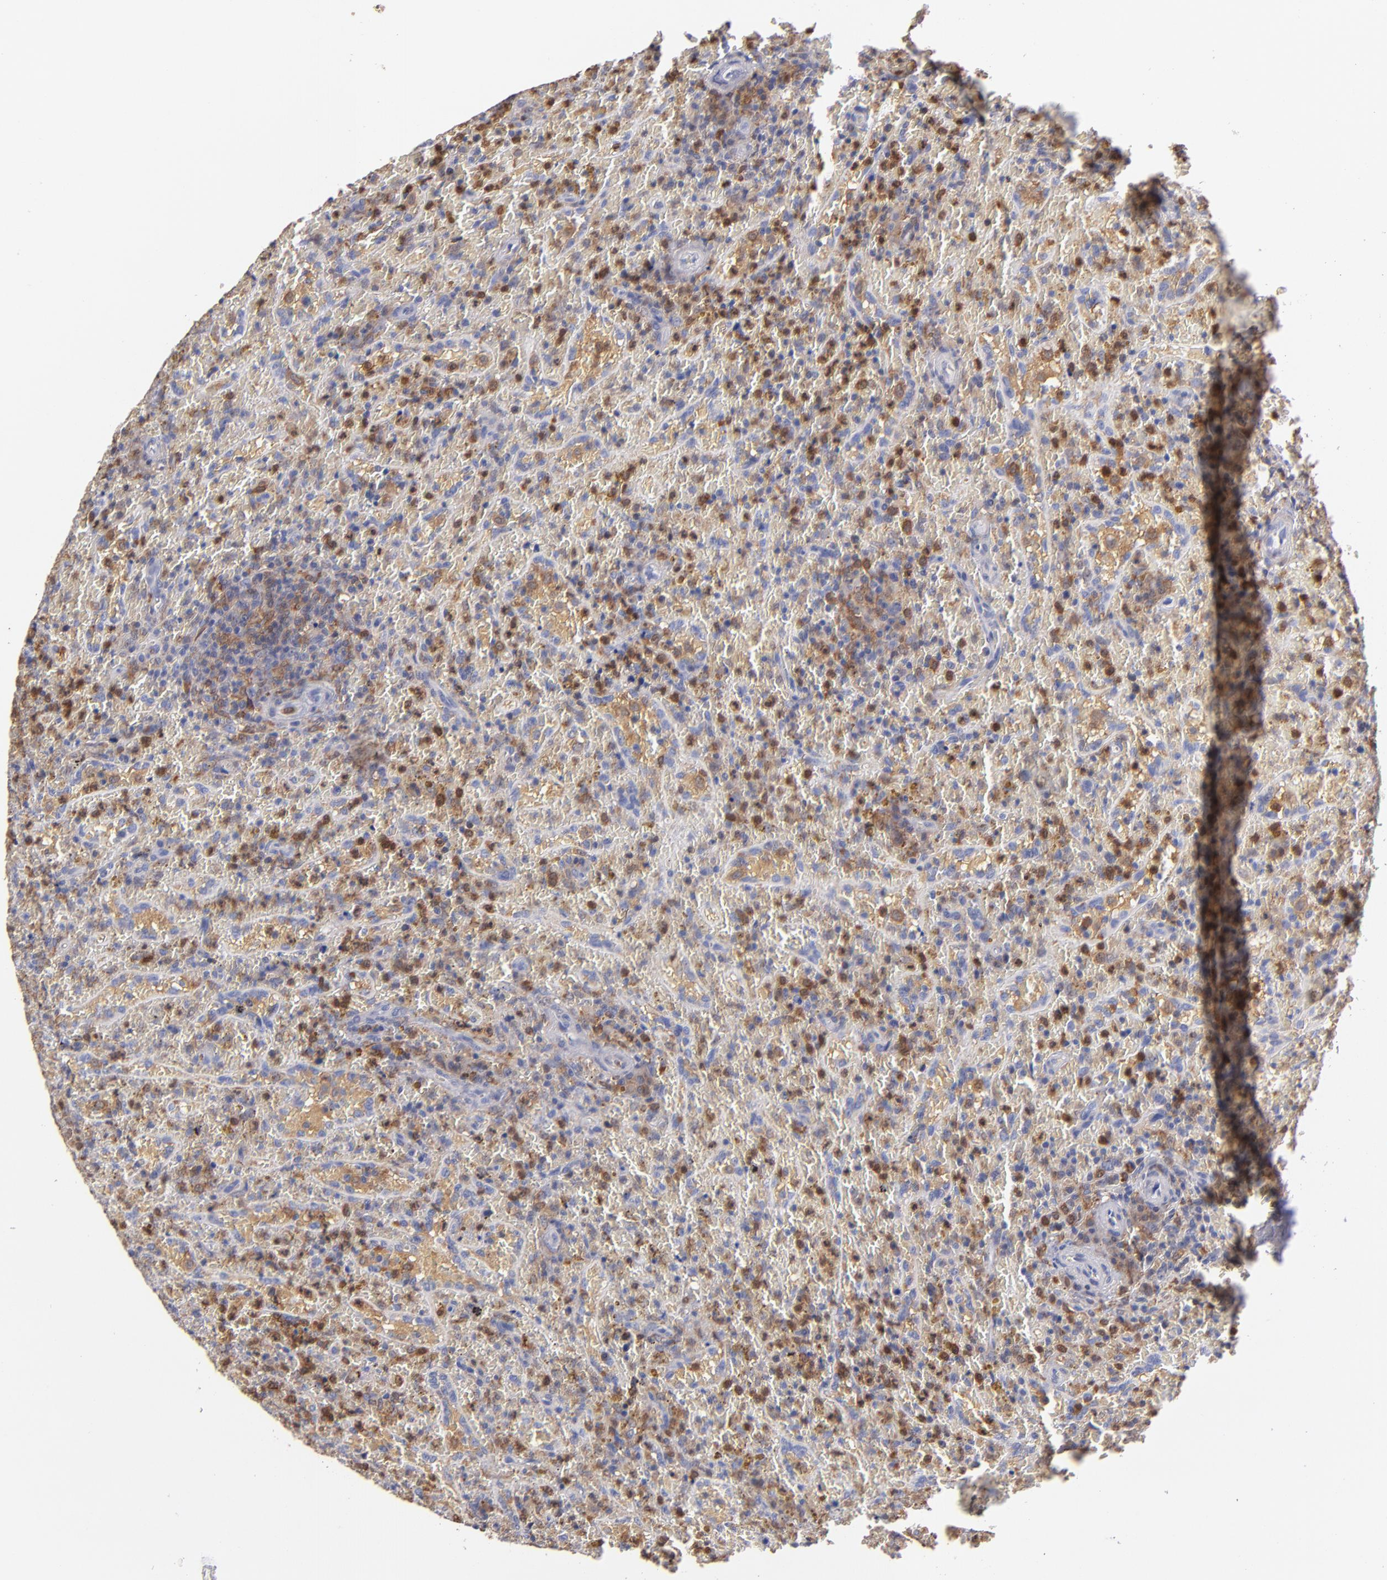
{"staining": {"intensity": "moderate", "quantity": ">75%", "location": "cytoplasmic/membranous"}, "tissue": "lymphoma", "cell_type": "Tumor cells", "image_type": "cancer", "snomed": [{"axis": "morphology", "description": "Malignant lymphoma, non-Hodgkin's type, High grade"}, {"axis": "topography", "description": "Spleen"}, {"axis": "topography", "description": "Lymph node"}], "caption": "Moderate cytoplasmic/membranous expression is identified in approximately >75% of tumor cells in high-grade malignant lymphoma, non-Hodgkin's type.", "gene": "PRKCD", "patient": {"sex": "female", "age": 70}}